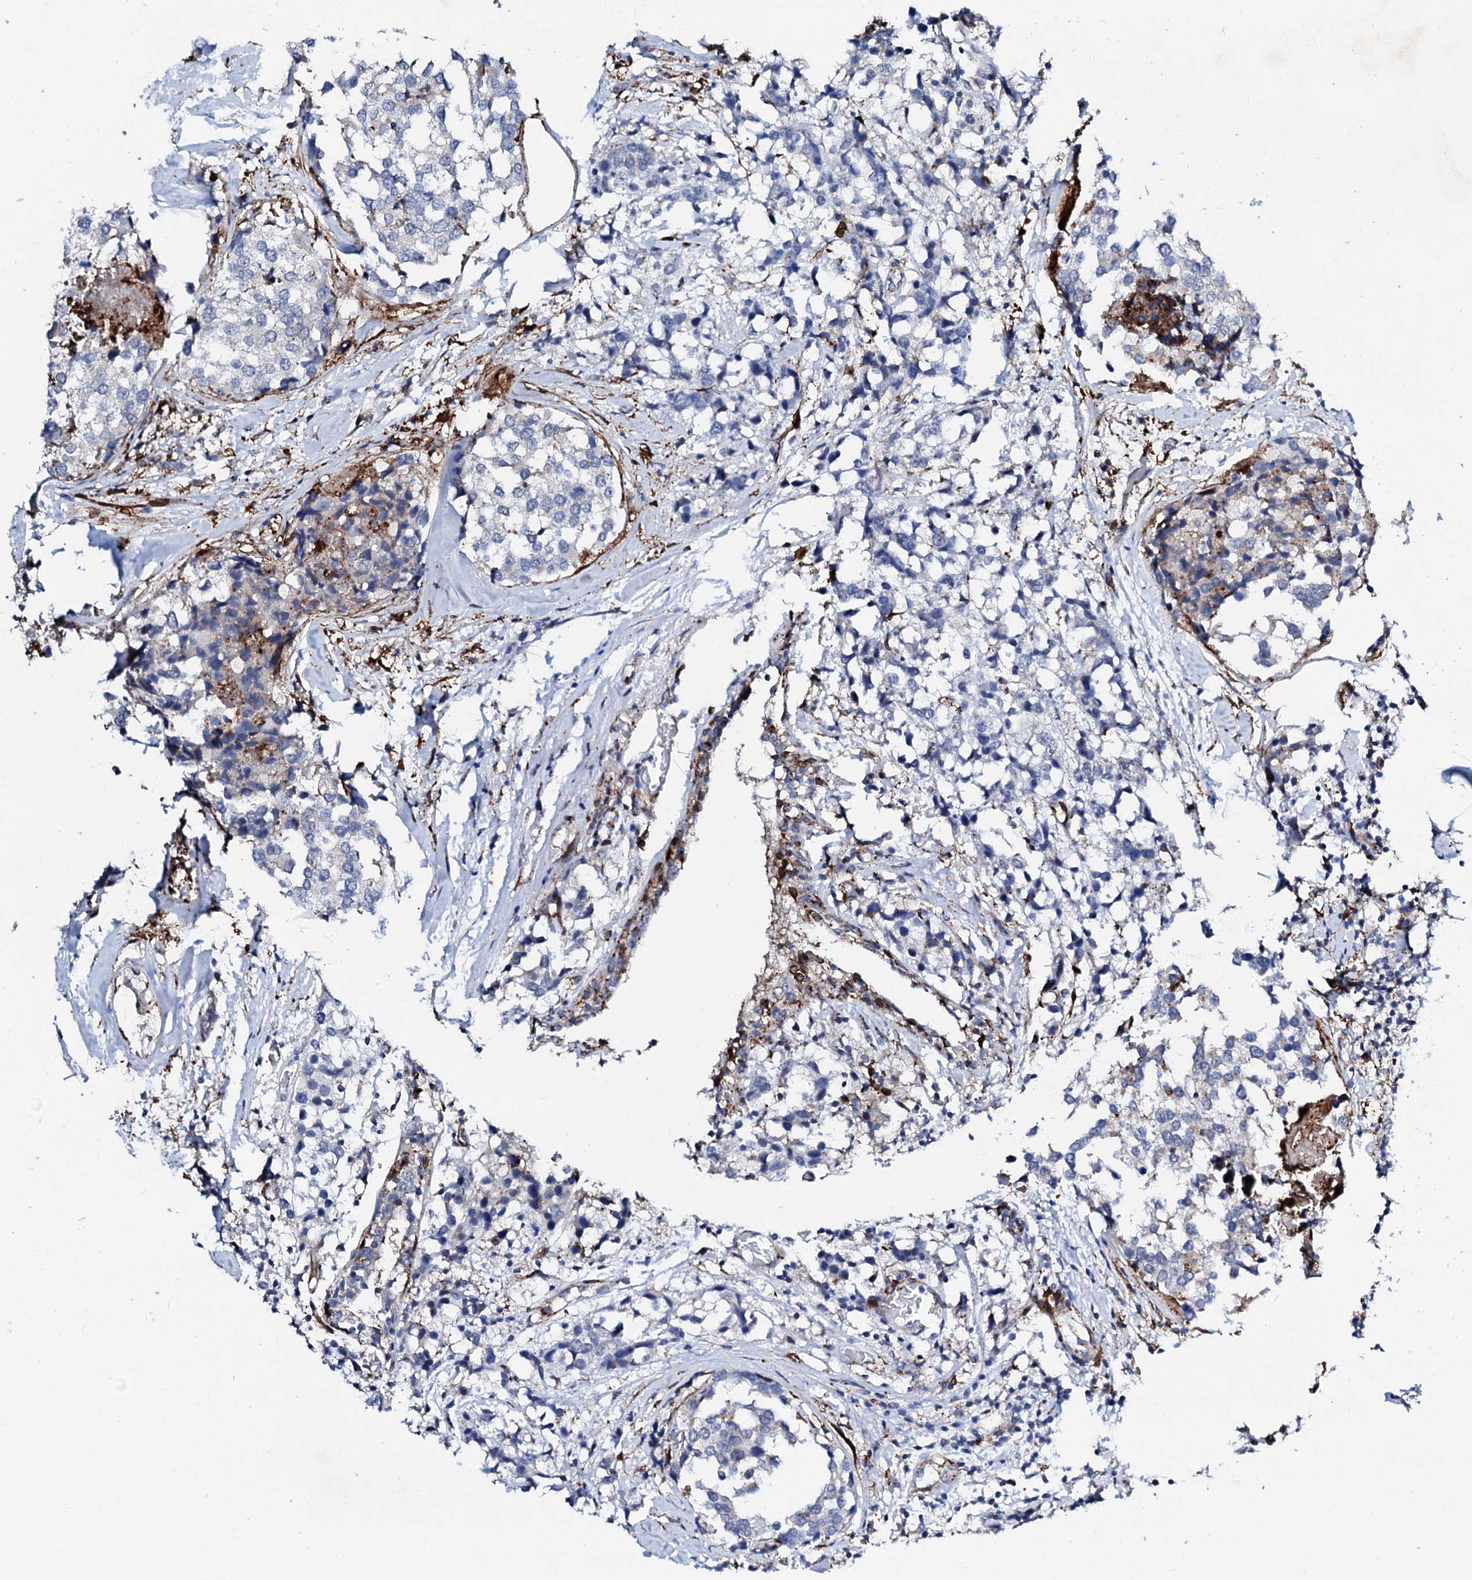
{"staining": {"intensity": "negative", "quantity": "none", "location": "none"}, "tissue": "breast cancer", "cell_type": "Tumor cells", "image_type": "cancer", "snomed": [{"axis": "morphology", "description": "Lobular carcinoma"}, {"axis": "topography", "description": "Breast"}], "caption": "Tumor cells show no significant positivity in lobular carcinoma (breast). (DAB (3,3'-diaminobenzidine) immunohistochemistry (IHC), high magnification).", "gene": "MED13L", "patient": {"sex": "female", "age": 59}}